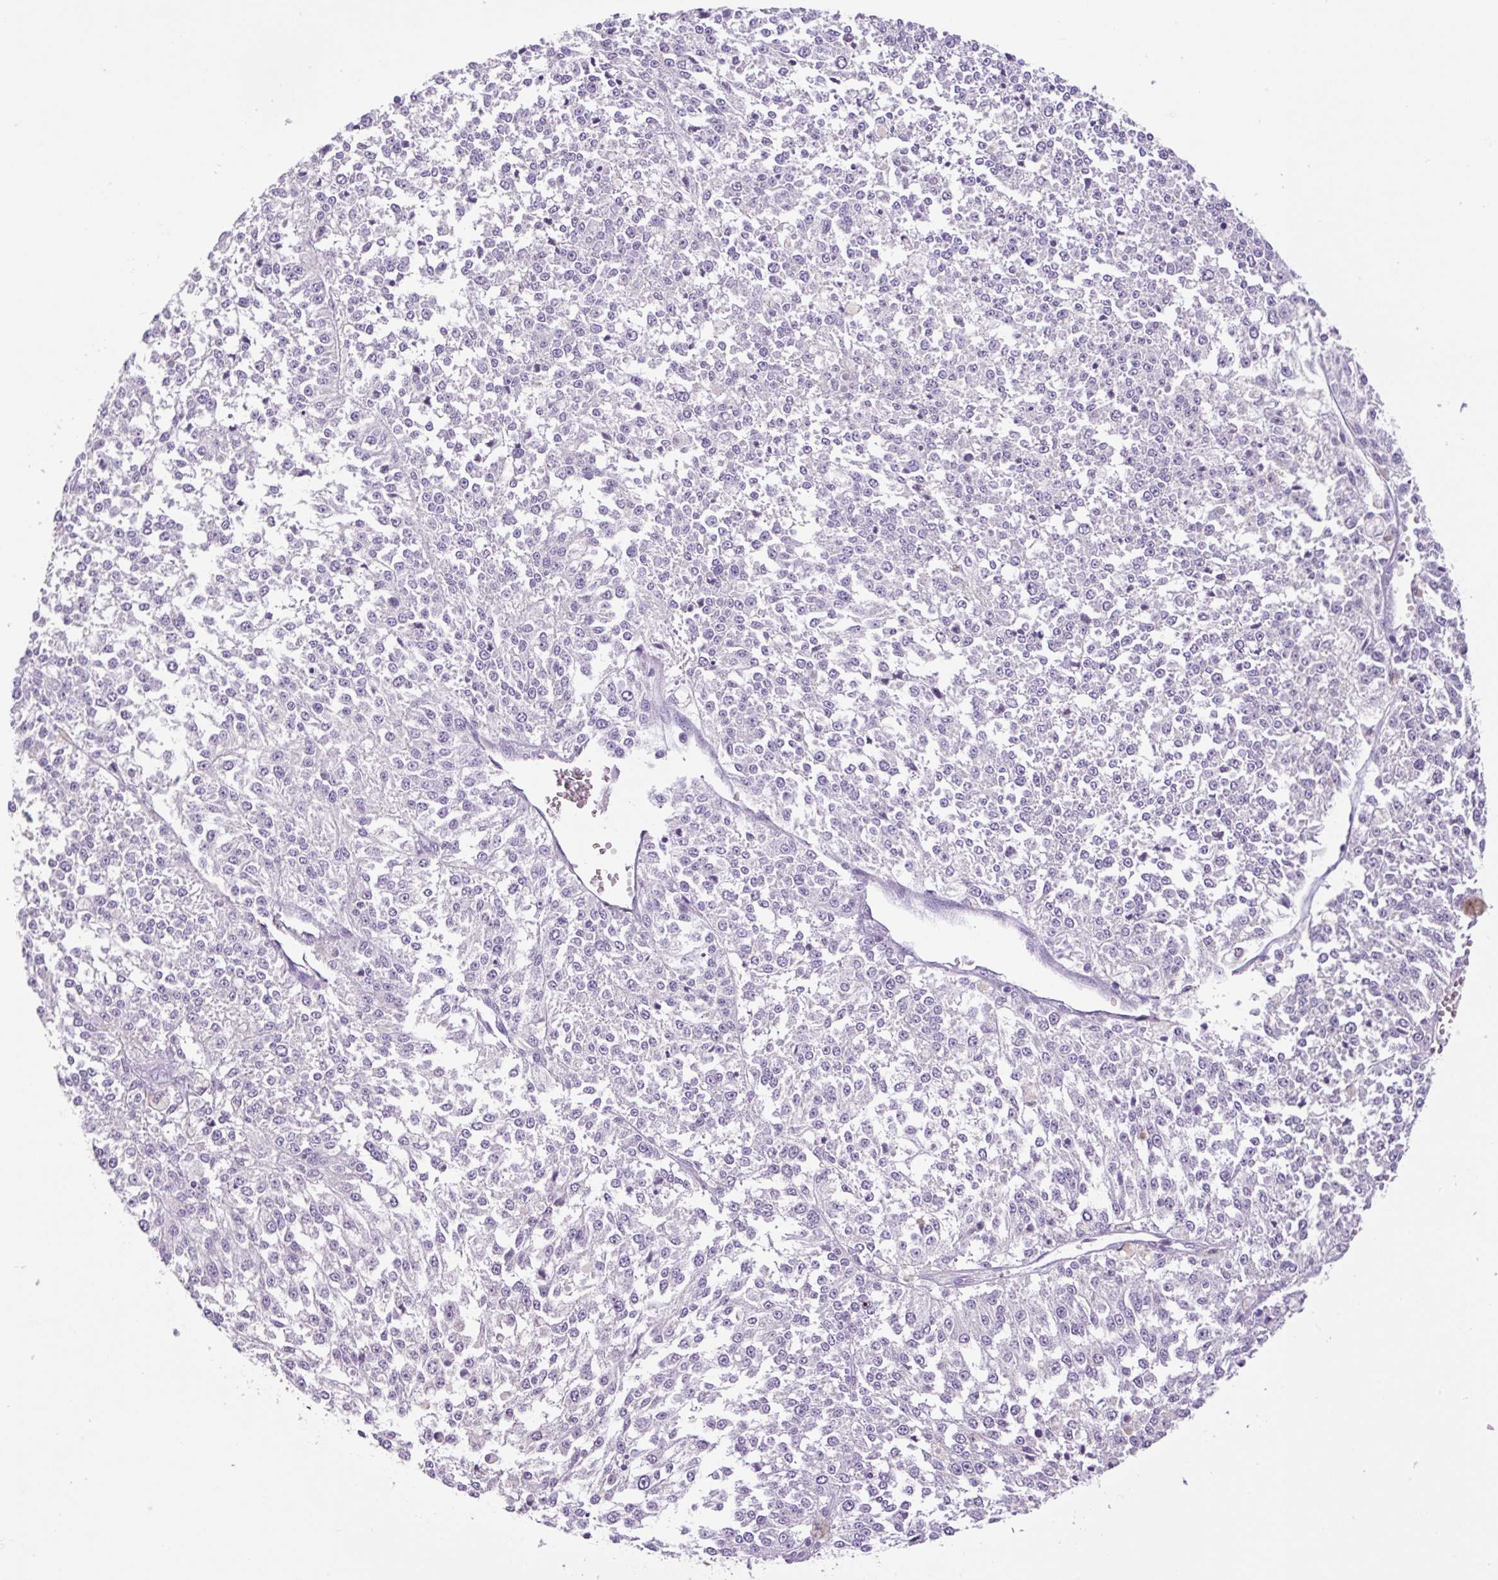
{"staining": {"intensity": "negative", "quantity": "none", "location": "none"}, "tissue": "melanoma", "cell_type": "Tumor cells", "image_type": "cancer", "snomed": [{"axis": "morphology", "description": "Malignant melanoma, NOS"}, {"axis": "topography", "description": "Skin"}], "caption": "Immunohistochemical staining of human malignant melanoma displays no significant positivity in tumor cells. Brightfield microscopy of immunohistochemistry stained with DAB (3,3'-diaminobenzidine) (brown) and hematoxylin (blue), captured at high magnification.", "gene": "CHGA", "patient": {"sex": "female", "age": 64}}